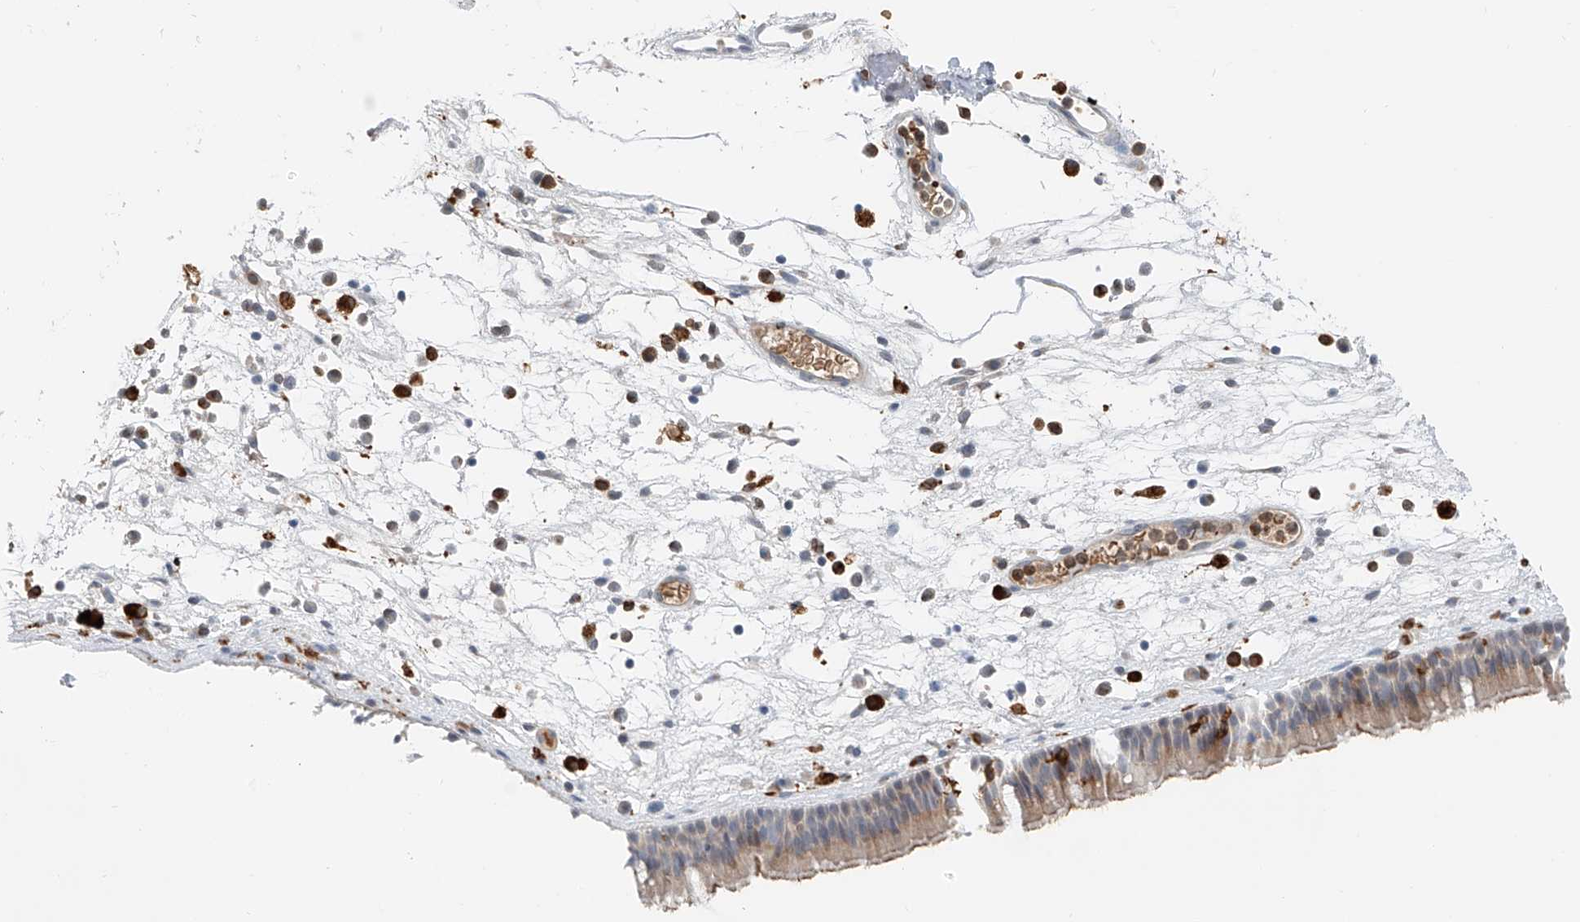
{"staining": {"intensity": "weak", "quantity": "25%-75%", "location": "cytoplasmic/membranous"}, "tissue": "nasopharynx", "cell_type": "Respiratory epithelial cells", "image_type": "normal", "snomed": [{"axis": "morphology", "description": "Normal tissue, NOS"}, {"axis": "morphology", "description": "Inflammation, NOS"}, {"axis": "morphology", "description": "Malignant melanoma, Metastatic site"}, {"axis": "topography", "description": "Nasopharynx"}], "caption": "This image reveals immunohistochemistry staining of benign human nasopharynx, with low weak cytoplasmic/membranous staining in approximately 25%-75% of respiratory epithelial cells.", "gene": "TBXAS1", "patient": {"sex": "male", "age": 70}}